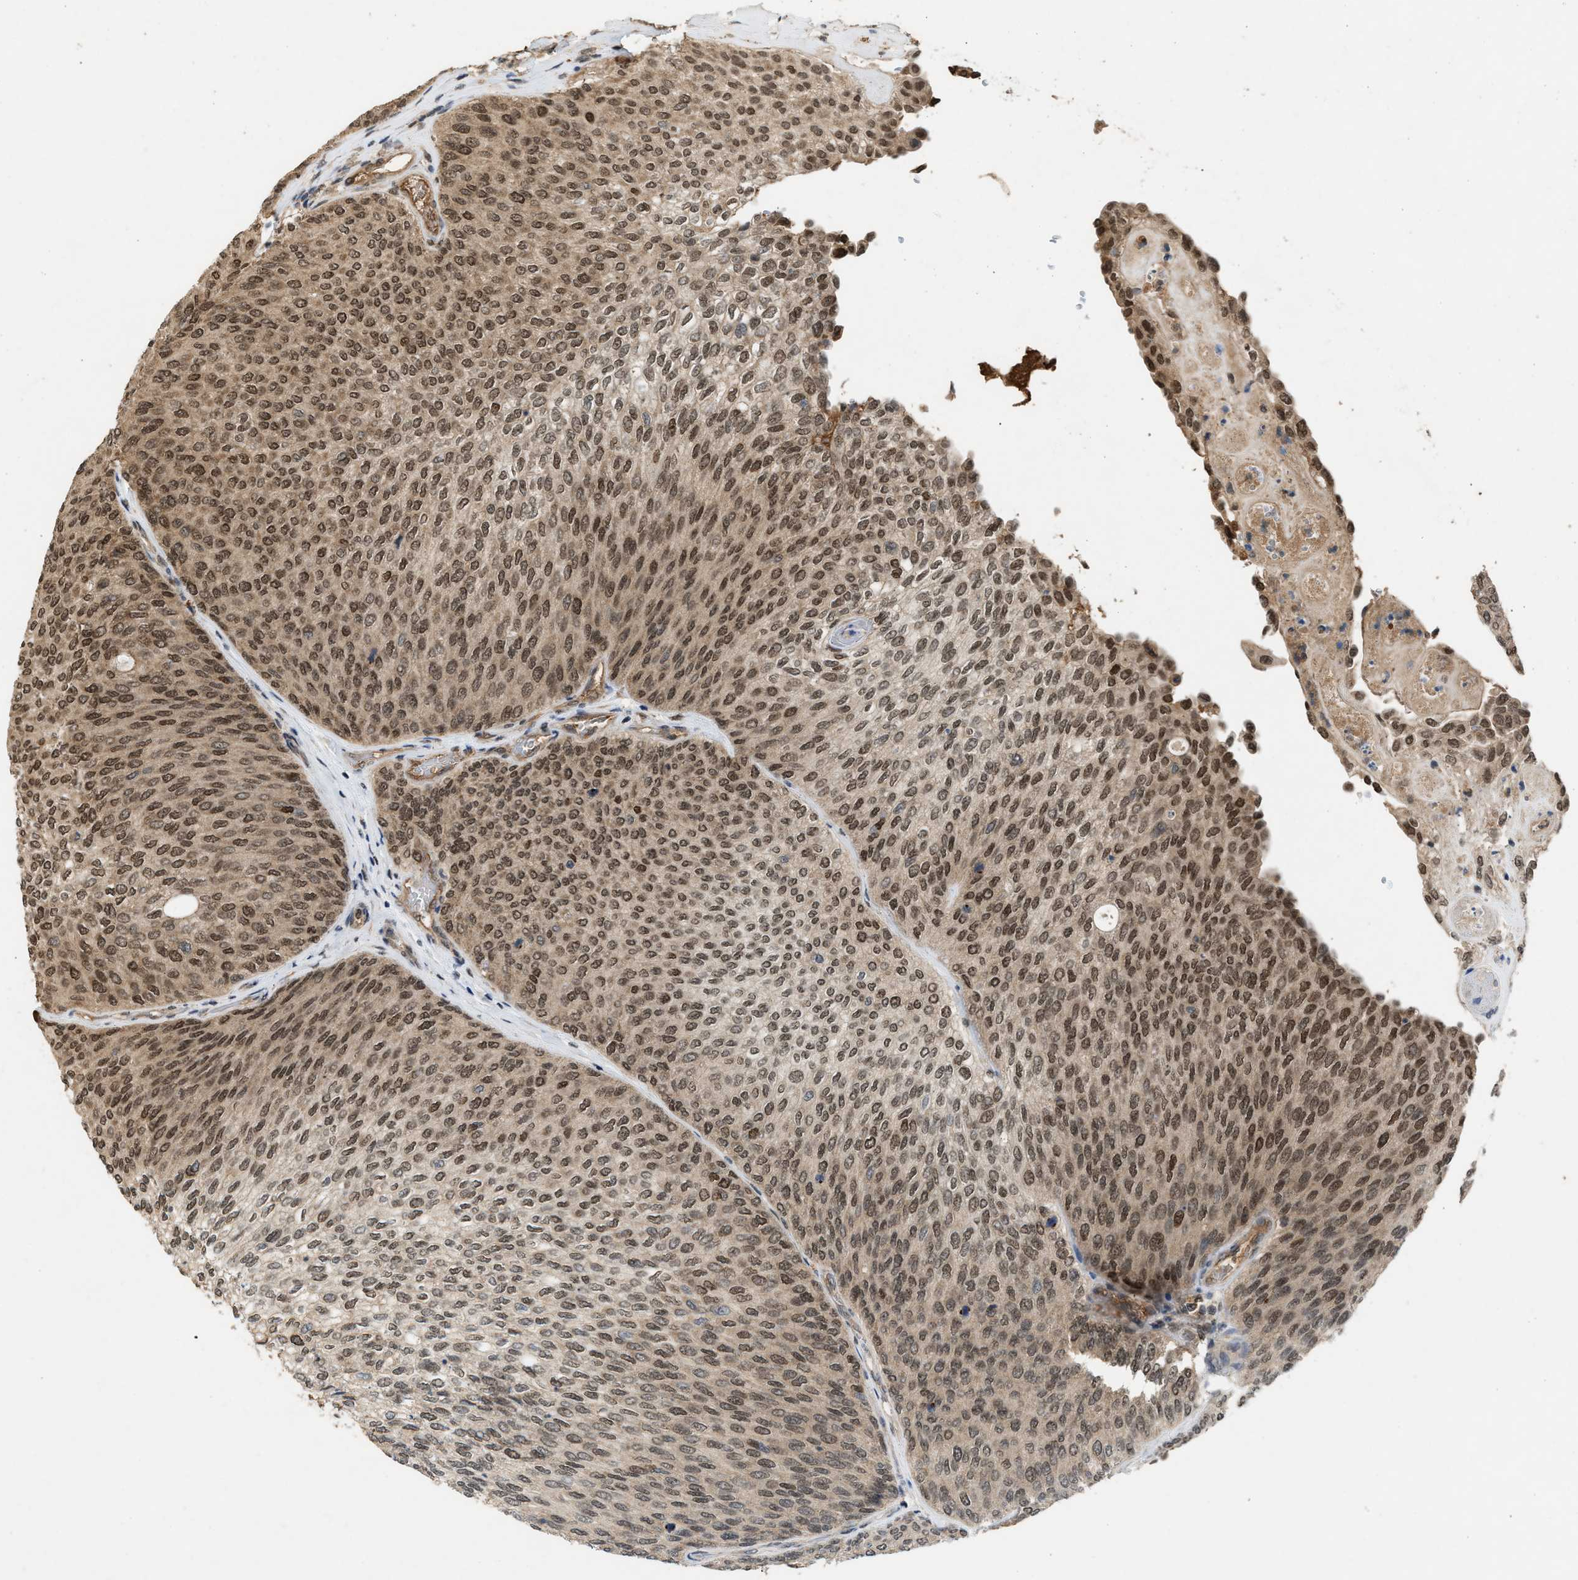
{"staining": {"intensity": "moderate", "quantity": "25%-75%", "location": "cytoplasmic/membranous,nuclear"}, "tissue": "urothelial cancer", "cell_type": "Tumor cells", "image_type": "cancer", "snomed": [{"axis": "morphology", "description": "Urothelial carcinoma, Low grade"}, {"axis": "topography", "description": "Urinary bladder"}], "caption": "Immunohistochemical staining of urothelial carcinoma (low-grade) displays medium levels of moderate cytoplasmic/membranous and nuclear protein staining in about 25%-75% of tumor cells. The staining was performed using DAB to visualize the protein expression in brown, while the nuclei were stained in blue with hematoxylin (Magnification: 20x).", "gene": "RUSC2", "patient": {"sex": "female", "age": 79}}